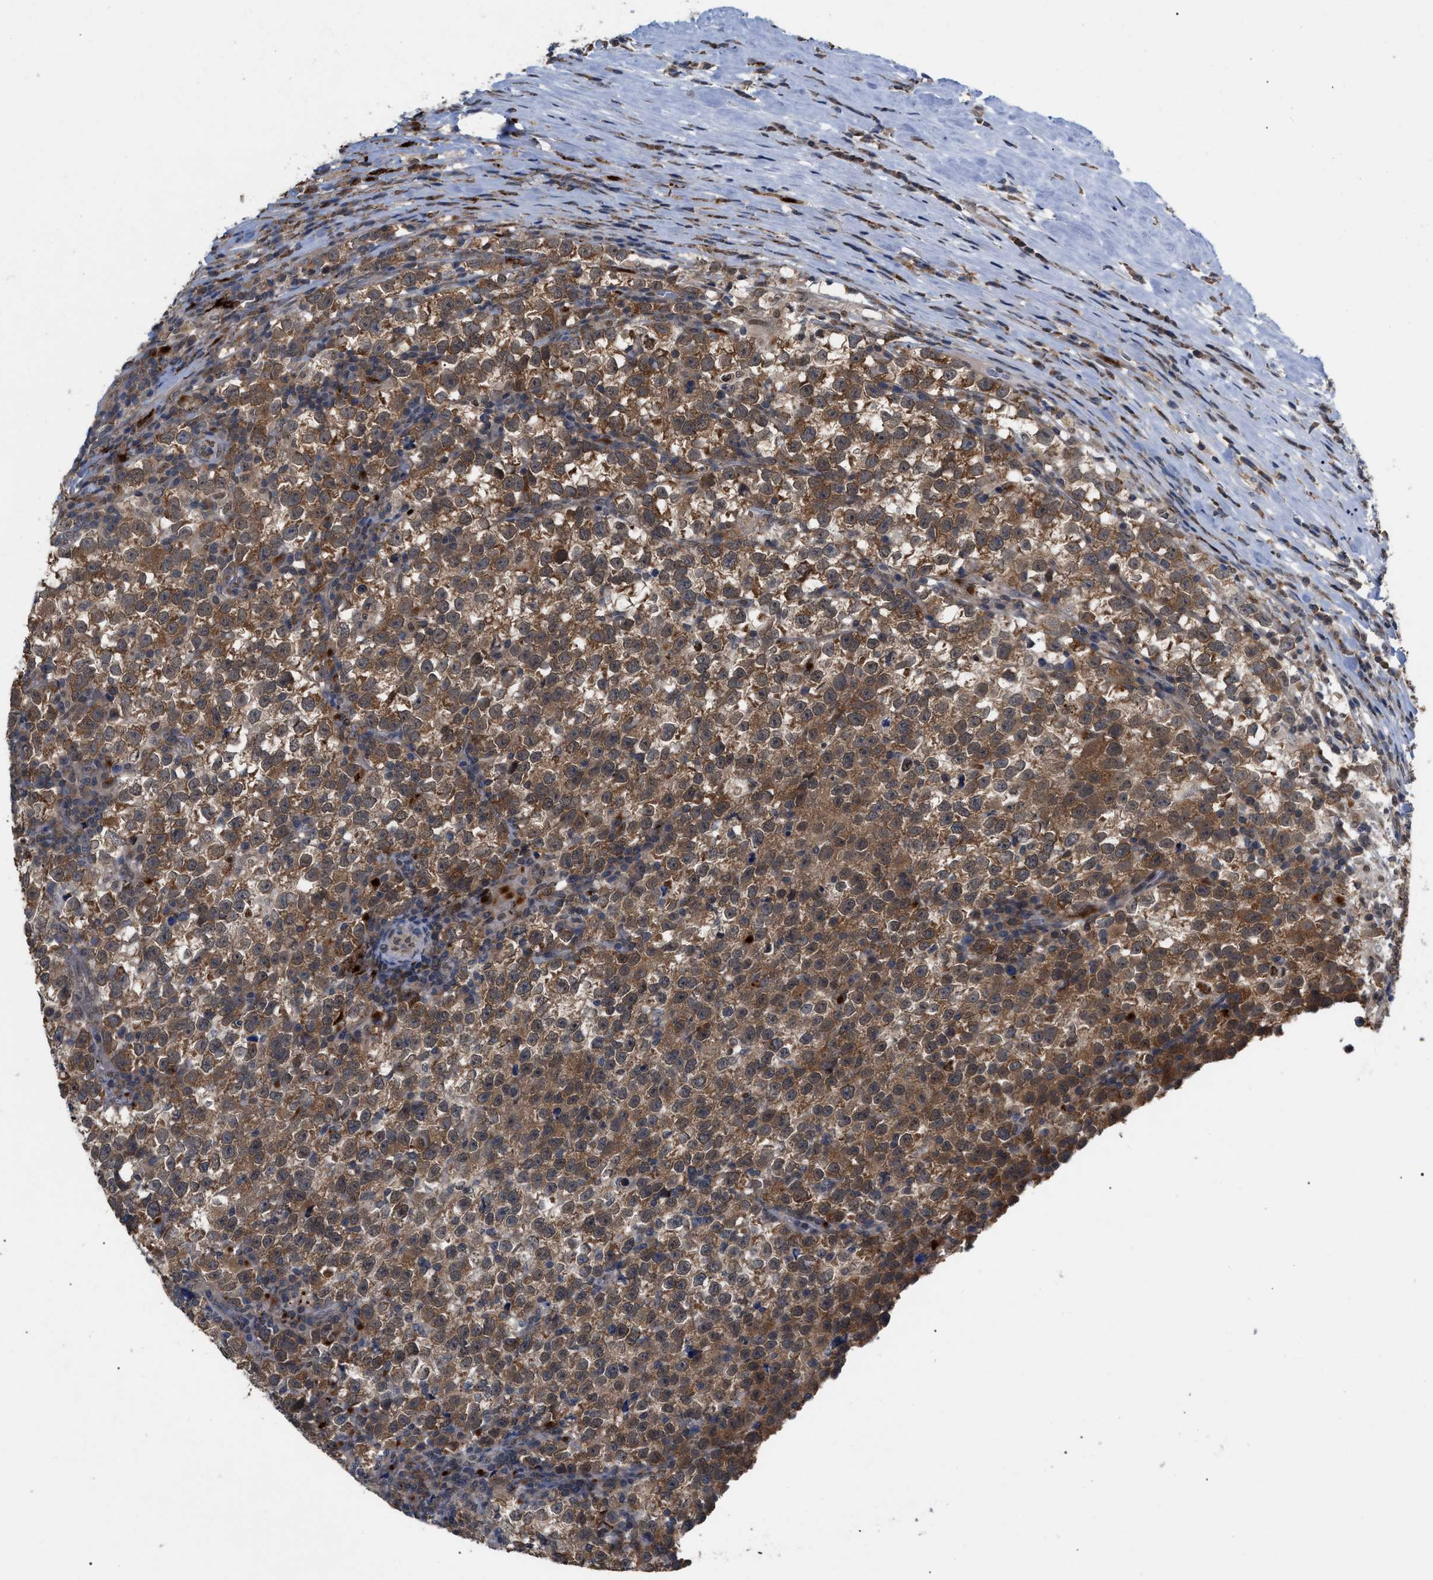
{"staining": {"intensity": "moderate", "quantity": ">75%", "location": "cytoplasmic/membranous"}, "tissue": "testis cancer", "cell_type": "Tumor cells", "image_type": "cancer", "snomed": [{"axis": "morphology", "description": "Normal tissue, NOS"}, {"axis": "morphology", "description": "Seminoma, NOS"}, {"axis": "topography", "description": "Testis"}], "caption": "Protein analysis of seminoma (testis) tissue shows moderate cytoplasmic/membranous expression in approximately >75% of tumor cells.", "gene": "UPF1", "patient": {"sex": "male", "age": 43}}